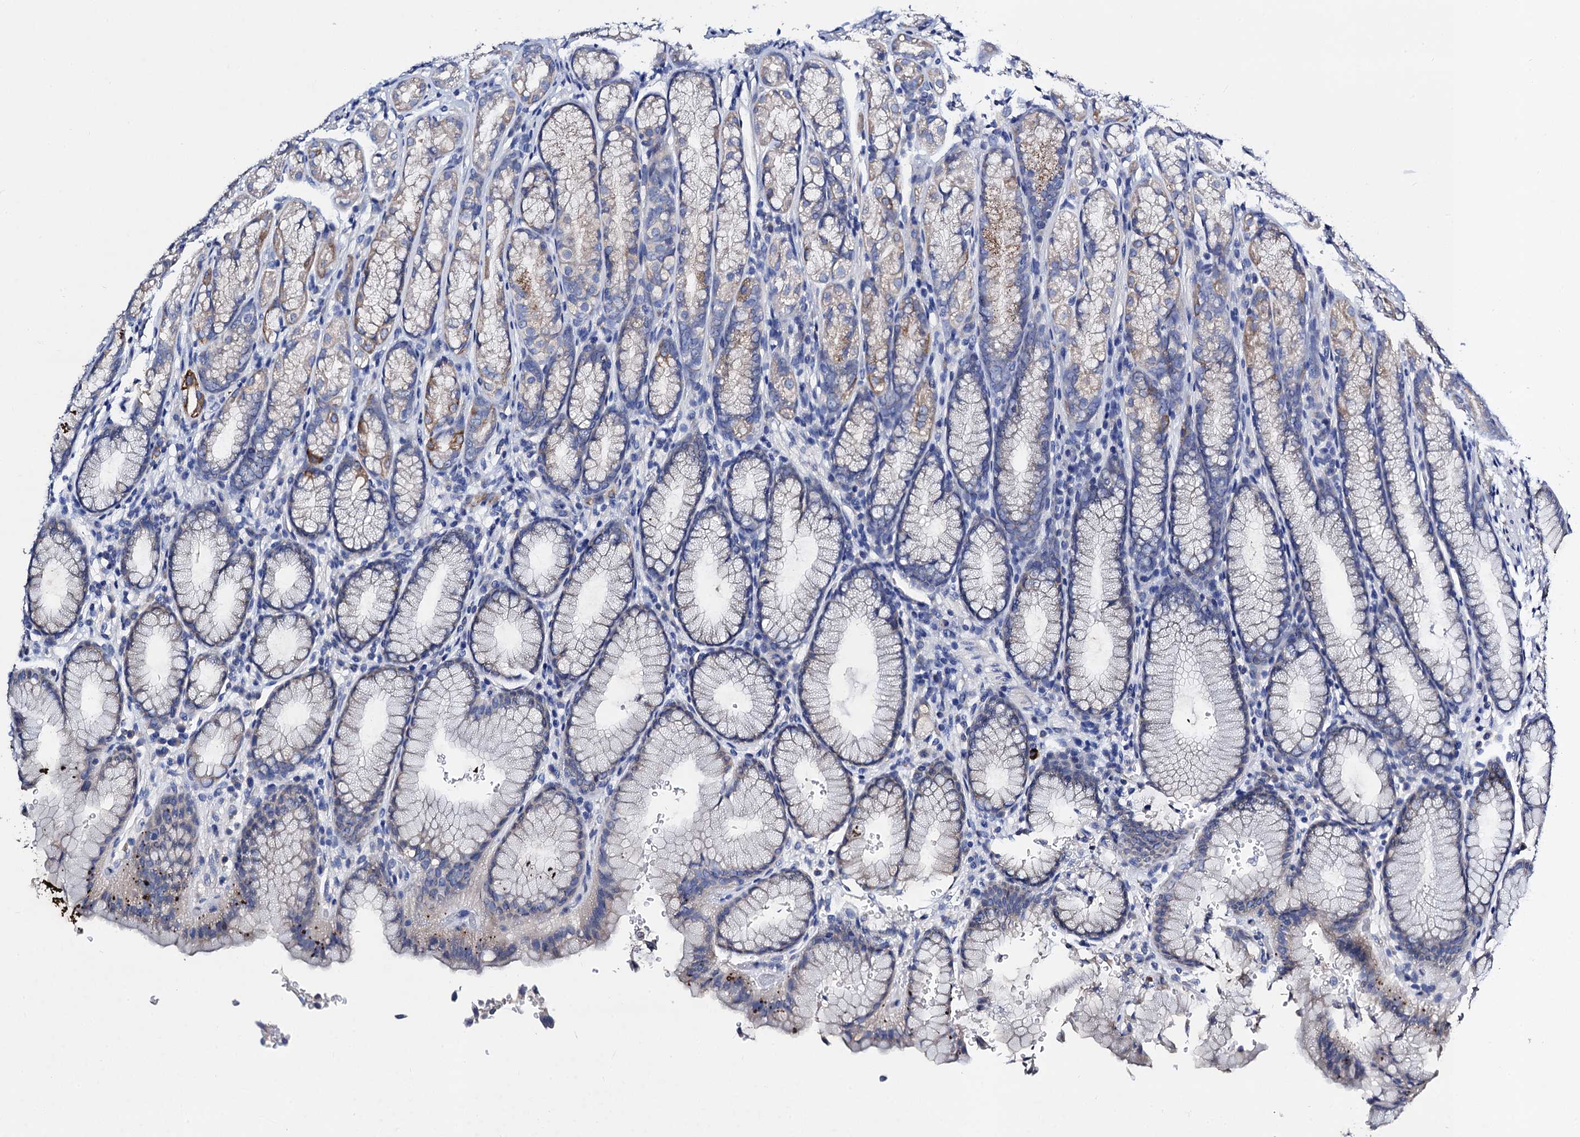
{"staining": {"intensity": "weak", "quantity": "<25%", "location": "cytoplasmic/membranous"}, "tissue": "stomach", "cell_type": "Glandular cells", "image_type": "normal", "snomed": [{"axis": "morphology", "description": "Normal tissue, NOS"}, {"axis": "topography", "description": "Stomach"}], "caption": "This is an IHC photomicrograph of normal stomach. There is no expression in glandular cells.", "gene": "FREM3", "patient": {"sex": "male", "age": 42}}